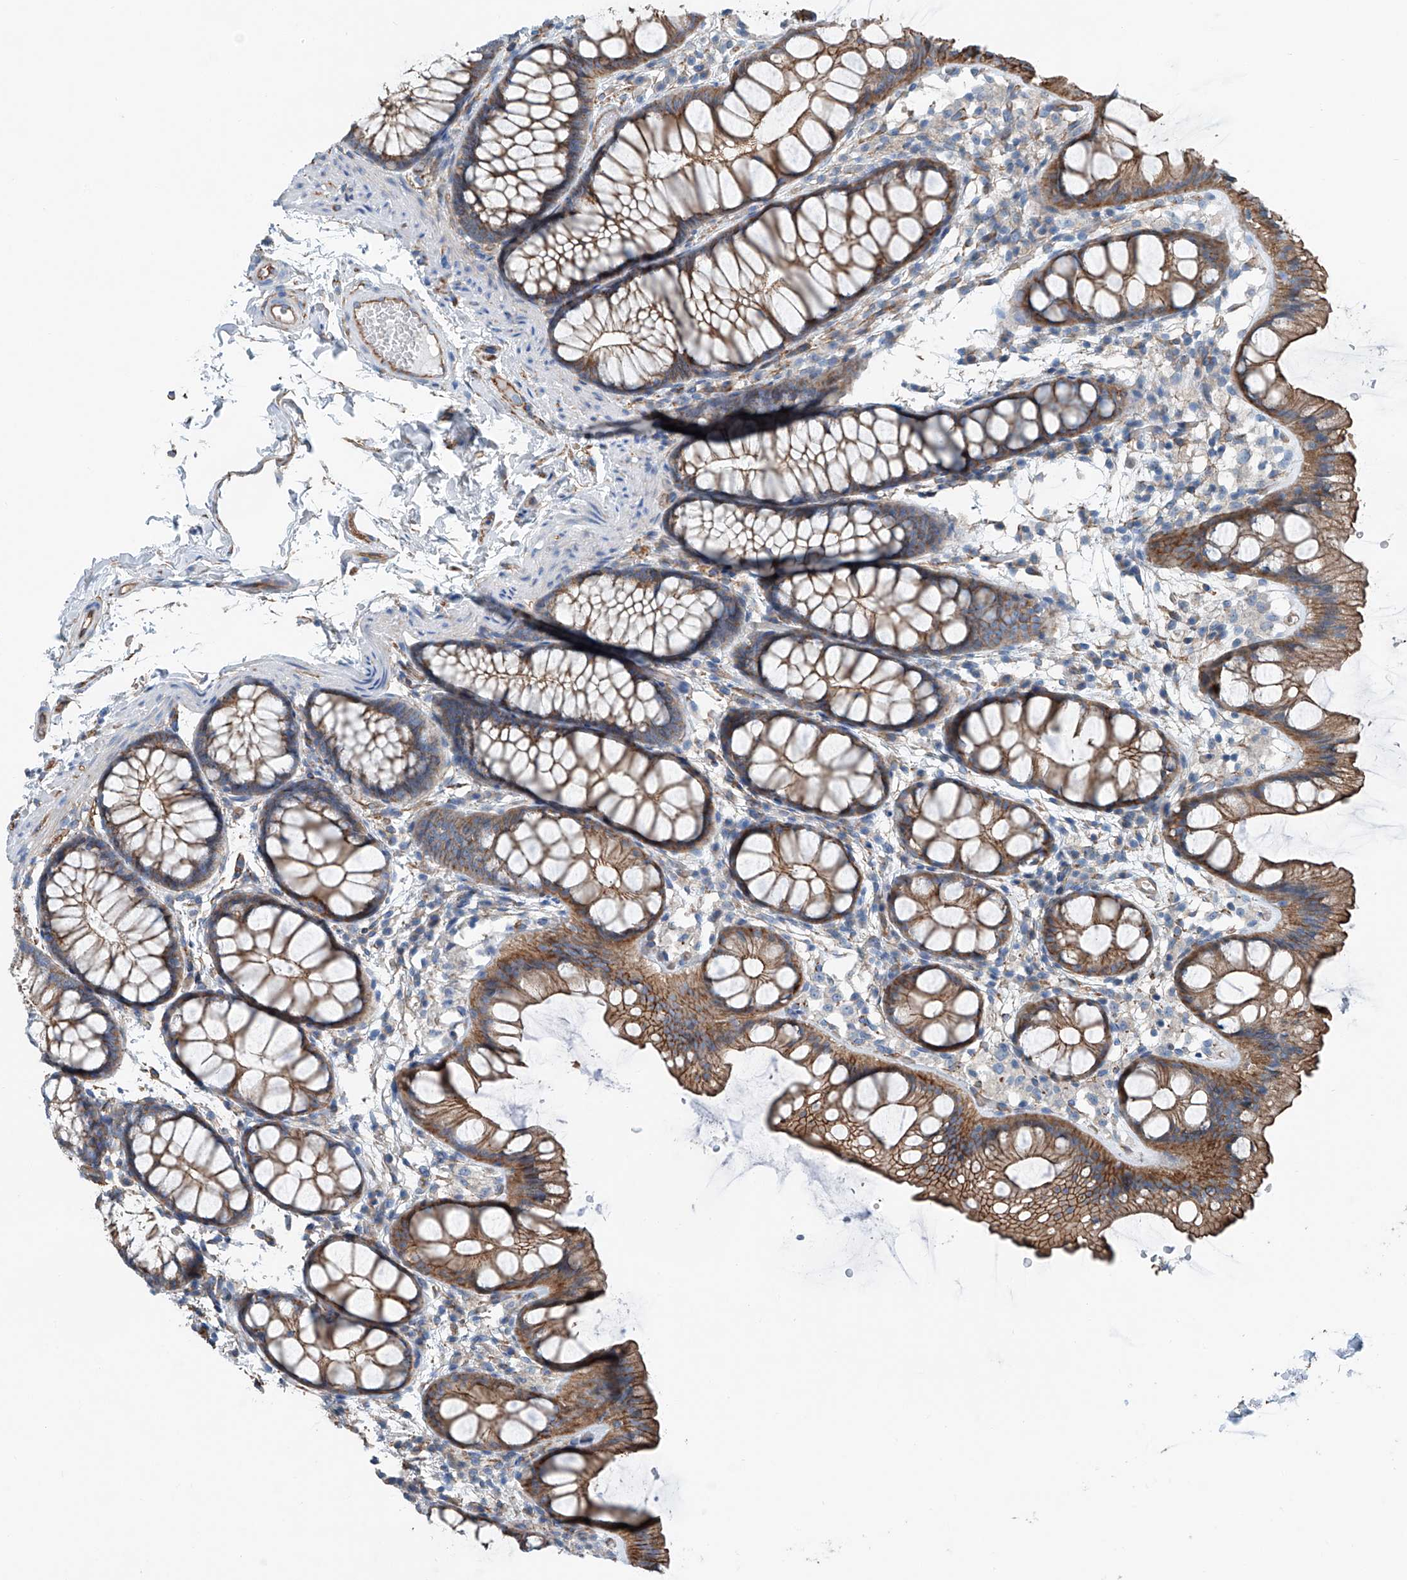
{"staining": {"intensity": "moderate", "quantity": ">75%", "location": "cytoplasmic/membranous"}, "tissue": "colon", "cell_type": "Endothelial cells", "image_type": "normal", "snomed": [{"axis": "morphology", "description": "Normal tissue, NOS"}, {"axis": "topography", "description": "Colon"}], "caption": "Endothelial cells display medium levels of moderate cytoplasmic/membranous positivity in about >75% of cells in unremarkable colon.", "gene": "THEMIS2", "patient": {"sex": "male", "age": 47}}